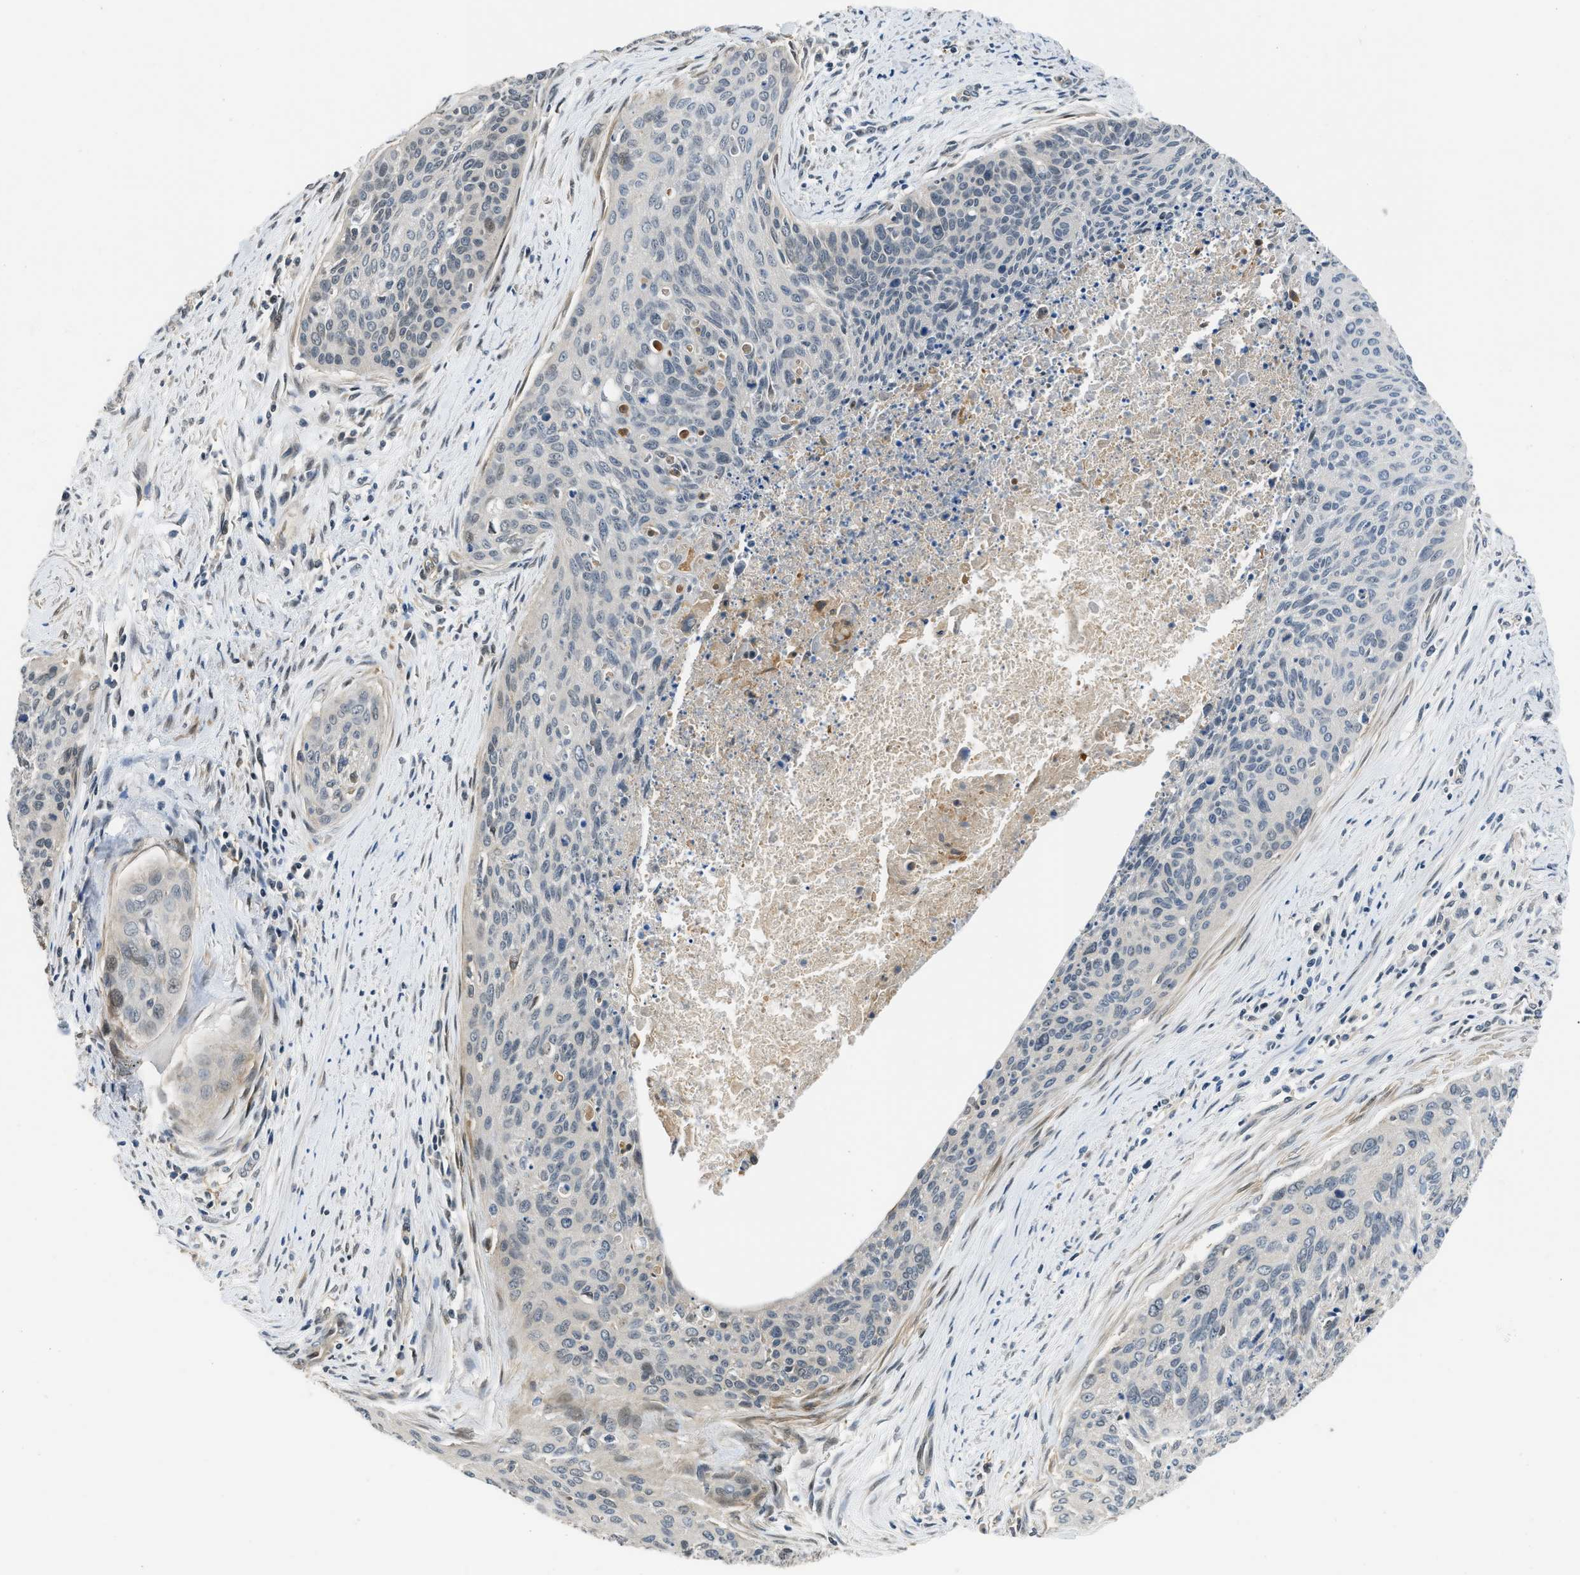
{"staining": {"intensity": "negative", "quantity": "none", "location": "none"}, "tissue": "cervical cancer", "cell_type": "Tumor cells", "image_type": "cancer", "snomed": [{"axis": "morphology", "description": "Squamous cell carcinoma, NOS"}, {"axis": "topography", "description": "Cervix"}], "caption": "A high-resolution photomicrograph shows IHC staining of cervical cancer, which exhibits no significant positivity in tumor cells.", "gene": "TES", "patient": {"sex": "female", "age": 55}}